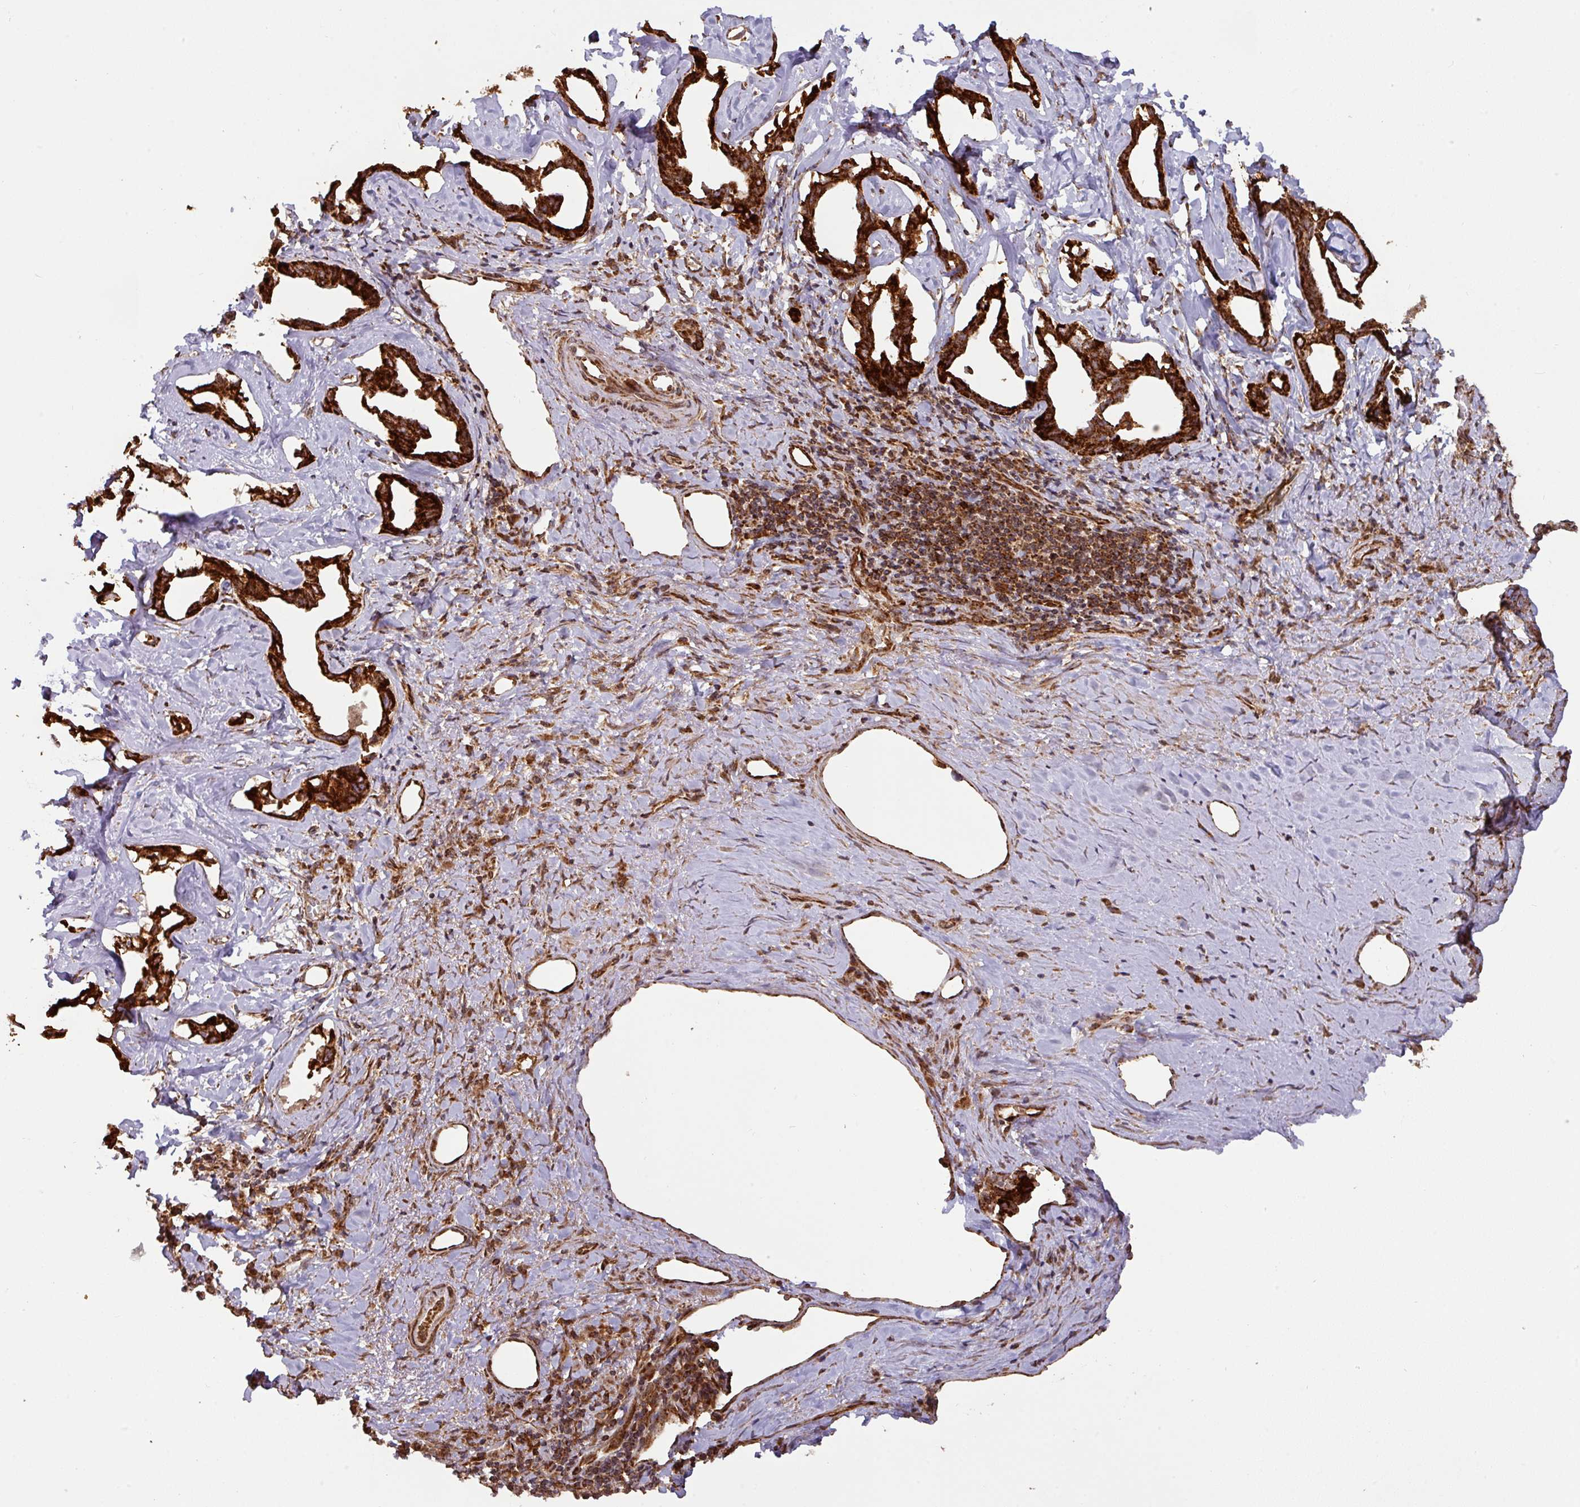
{"staining": {"intensity": "strong", "quantity": ">75%", "location": "cytoplasmic/membranous"}, "tissue": "liver cancer", "cell_type": "Tumor cells", "image_type": "cancer", "snomed": [{"axis": "morphology", "description": "Cholangiocarcinoma"}, {"axis": "topography", "description": "Liver"}], "caption": "Strong cytoplasmic/membranous positivity is appreciated in about >75% of tumor cells in liver cancer (cholangiocarcinoma).", "gene": "TRAP1", "patient": {"sex": "male", "age": 59}}